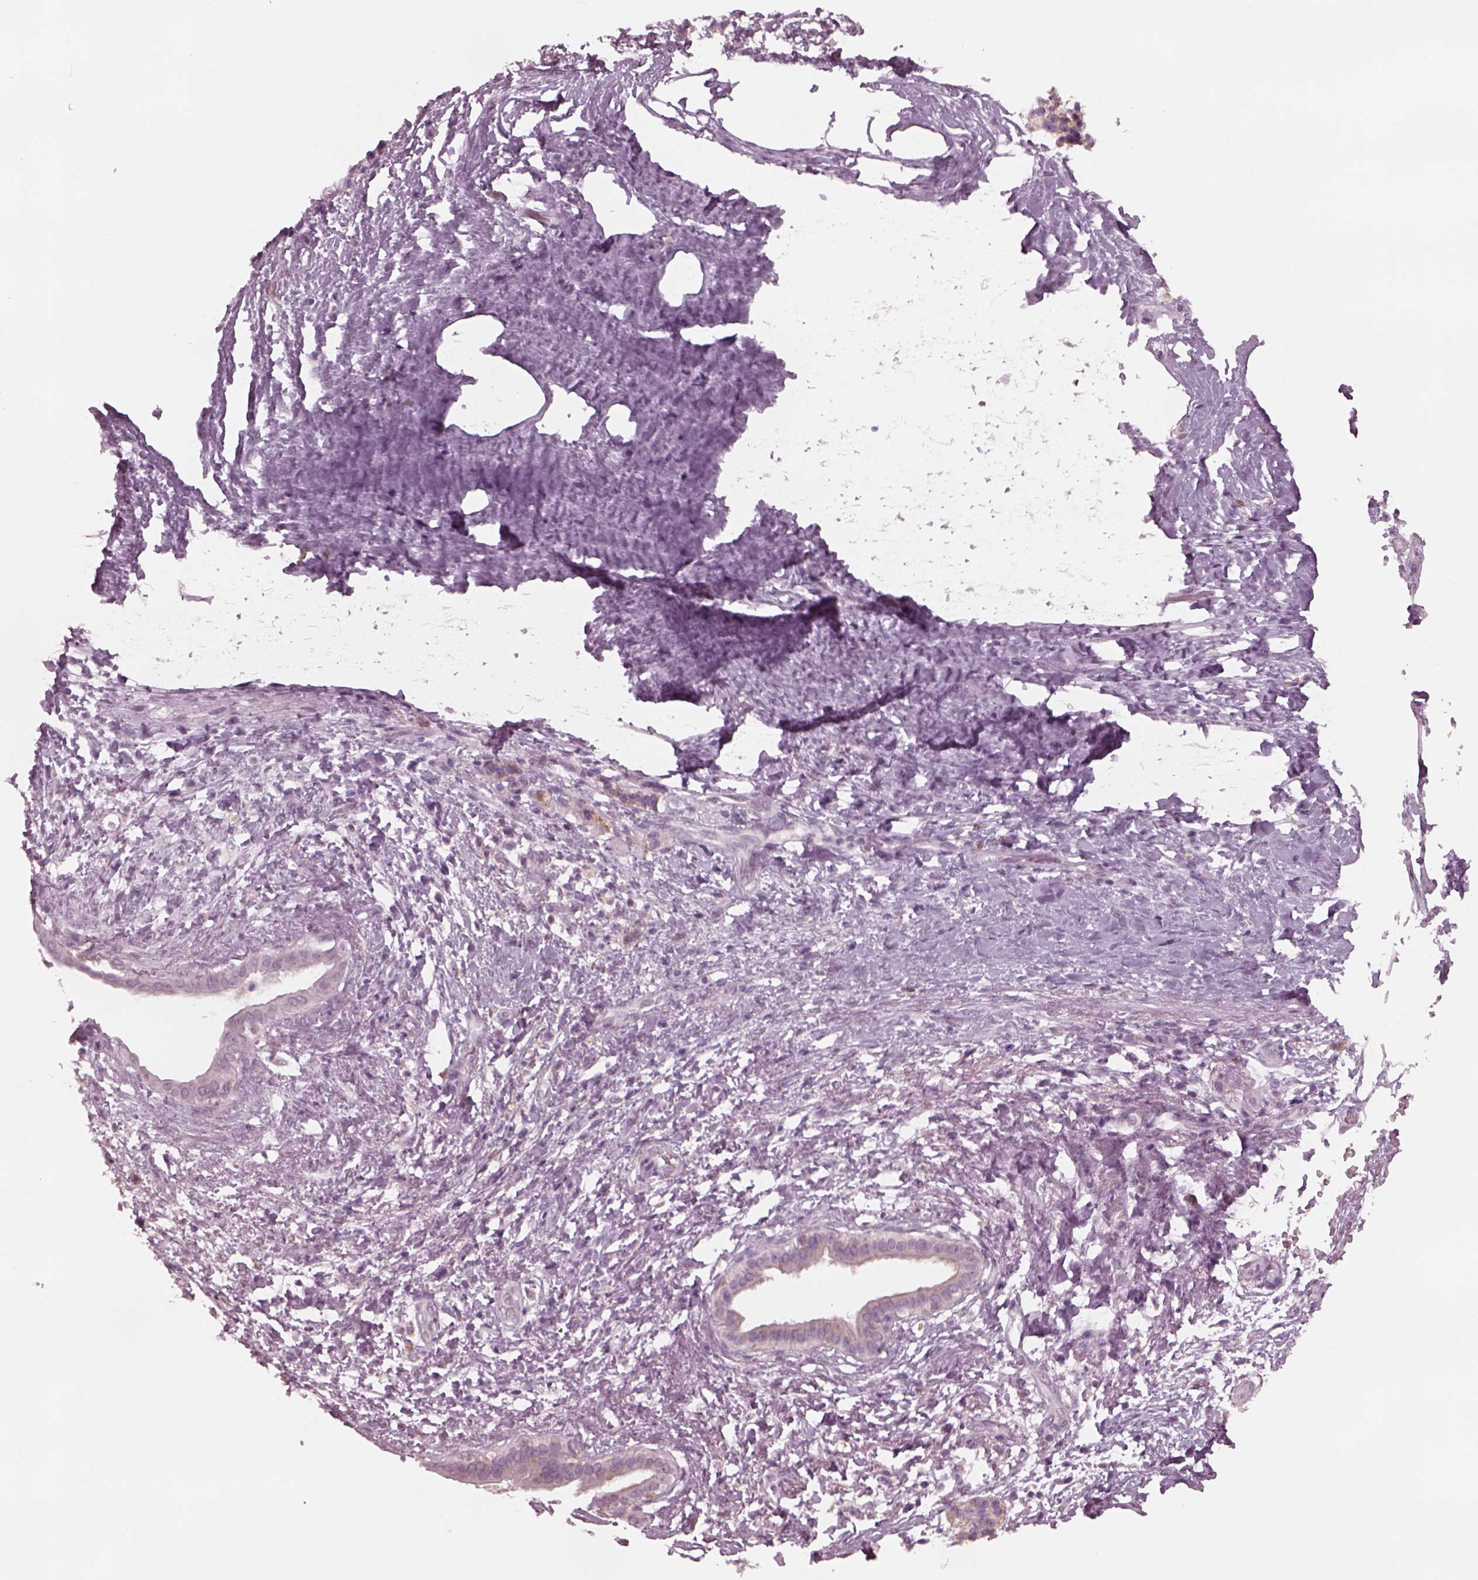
{"staining": {"intensity": "weak", "quantity": "<25%", "location": "cytoplasmic/membranous"}, "tissue": "pancreatic cancer", "cell_type": "Tumor cells", "image_type": "cancer", "snomed": [{"axis": "morphology", "description": "Adenocarcinoma, NOS"}, {"axis": "topography", "description": "Pancreas"}], "caption": "Tumor cells show no significant staining in pancreatic adenocarcinoma.", "gene": "CELSR3", "patient": {"sex": "female", "age": 72}}